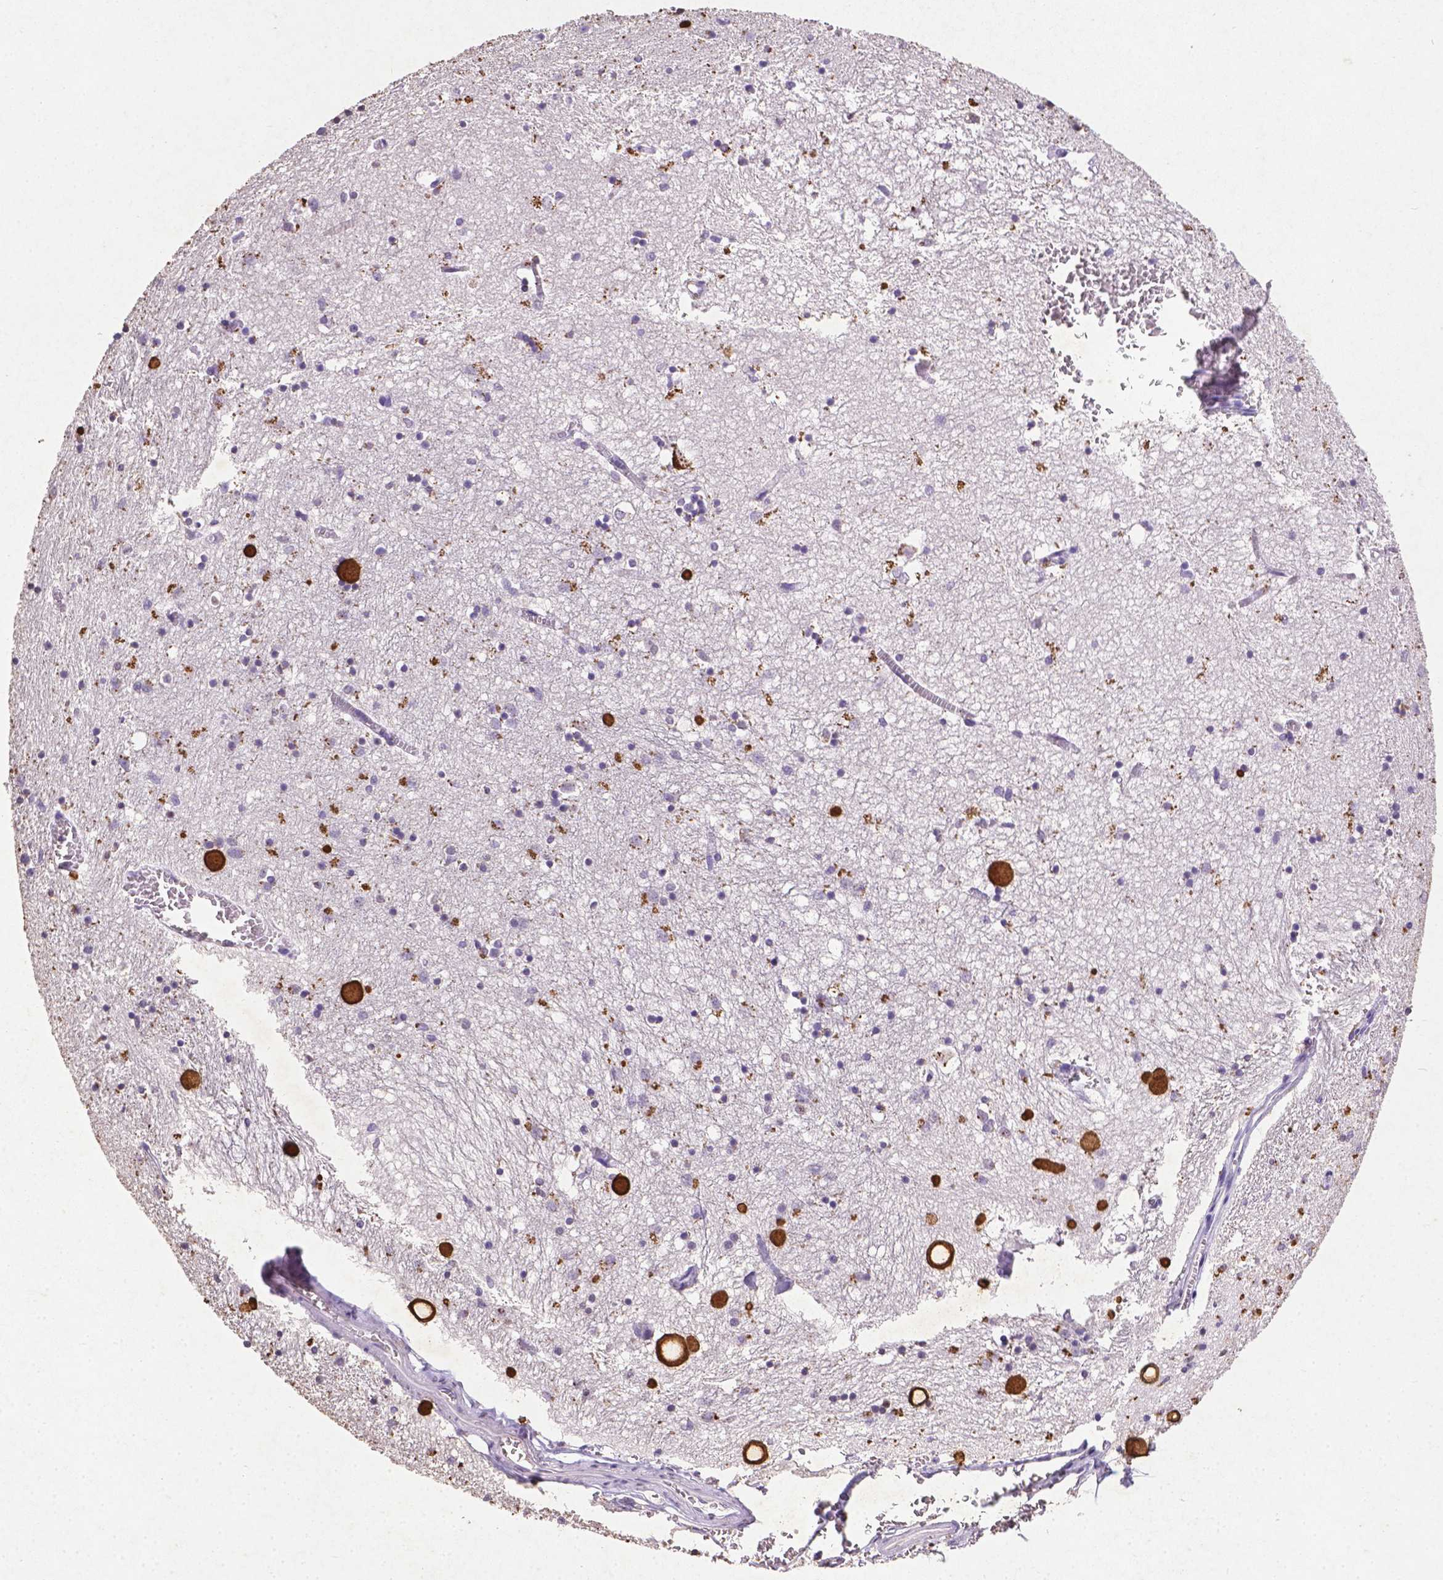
{"staining": {"intensity": "negative", "quantity": "none", "location": "none"}, "tissue": "hippocampus", "cell_type": "Glial cells", "image_type": "normal", "snomed": [{"axis": "morphology", "description": "Normal tissue, NOS"}, {"axis": "topography", "description": "Lateral ventricle wall"}, {"axis": "topography", "description": "Hippocampus"}], "caption": "Hippocampus was stained to show a protein in brown. There is no significant positivity in glial cells. Nuclei are stained in blue.", "gene": "CDKN1A", "patient": {"sex": "female", "age": 63}}